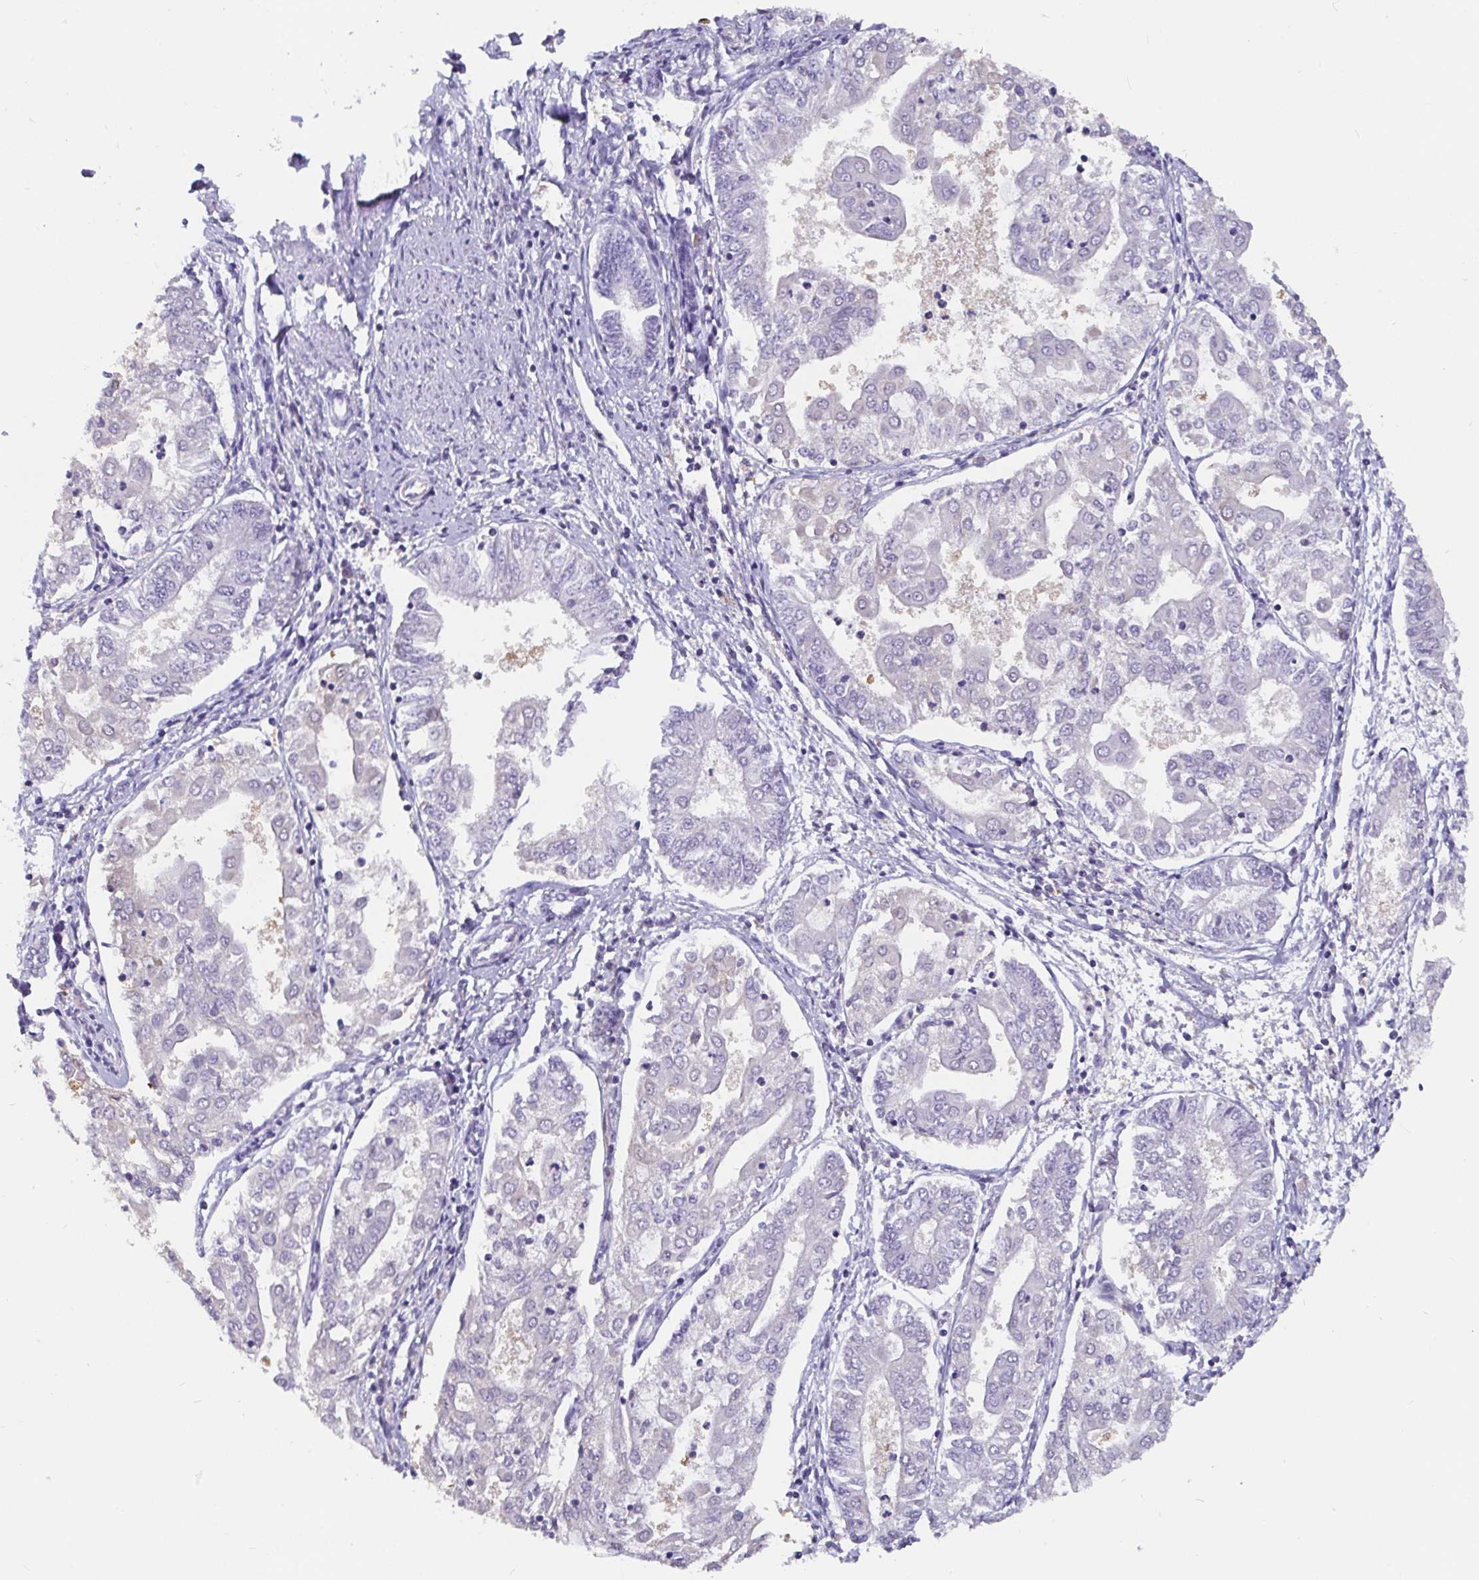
{"staining": {"intensity": "negative", "quantity": "none", "location": "none"}, "tissue": "endometrial cancer", "cell_type": "Tumor cells", "image_type": "cancer", "snomed": [{"axis": "morphology", "description": "Adenocarcinoma, NOS"}, {"axis": "topography", "description": "Endometrium"}], "caption": "A histopathology image of adenocarcinoma (endometrial) stained for a protein demonstrates no brown staining in tumor cells.", "gene": "ADAMTS6", "patient": {"sex": "female", "age": 68}}